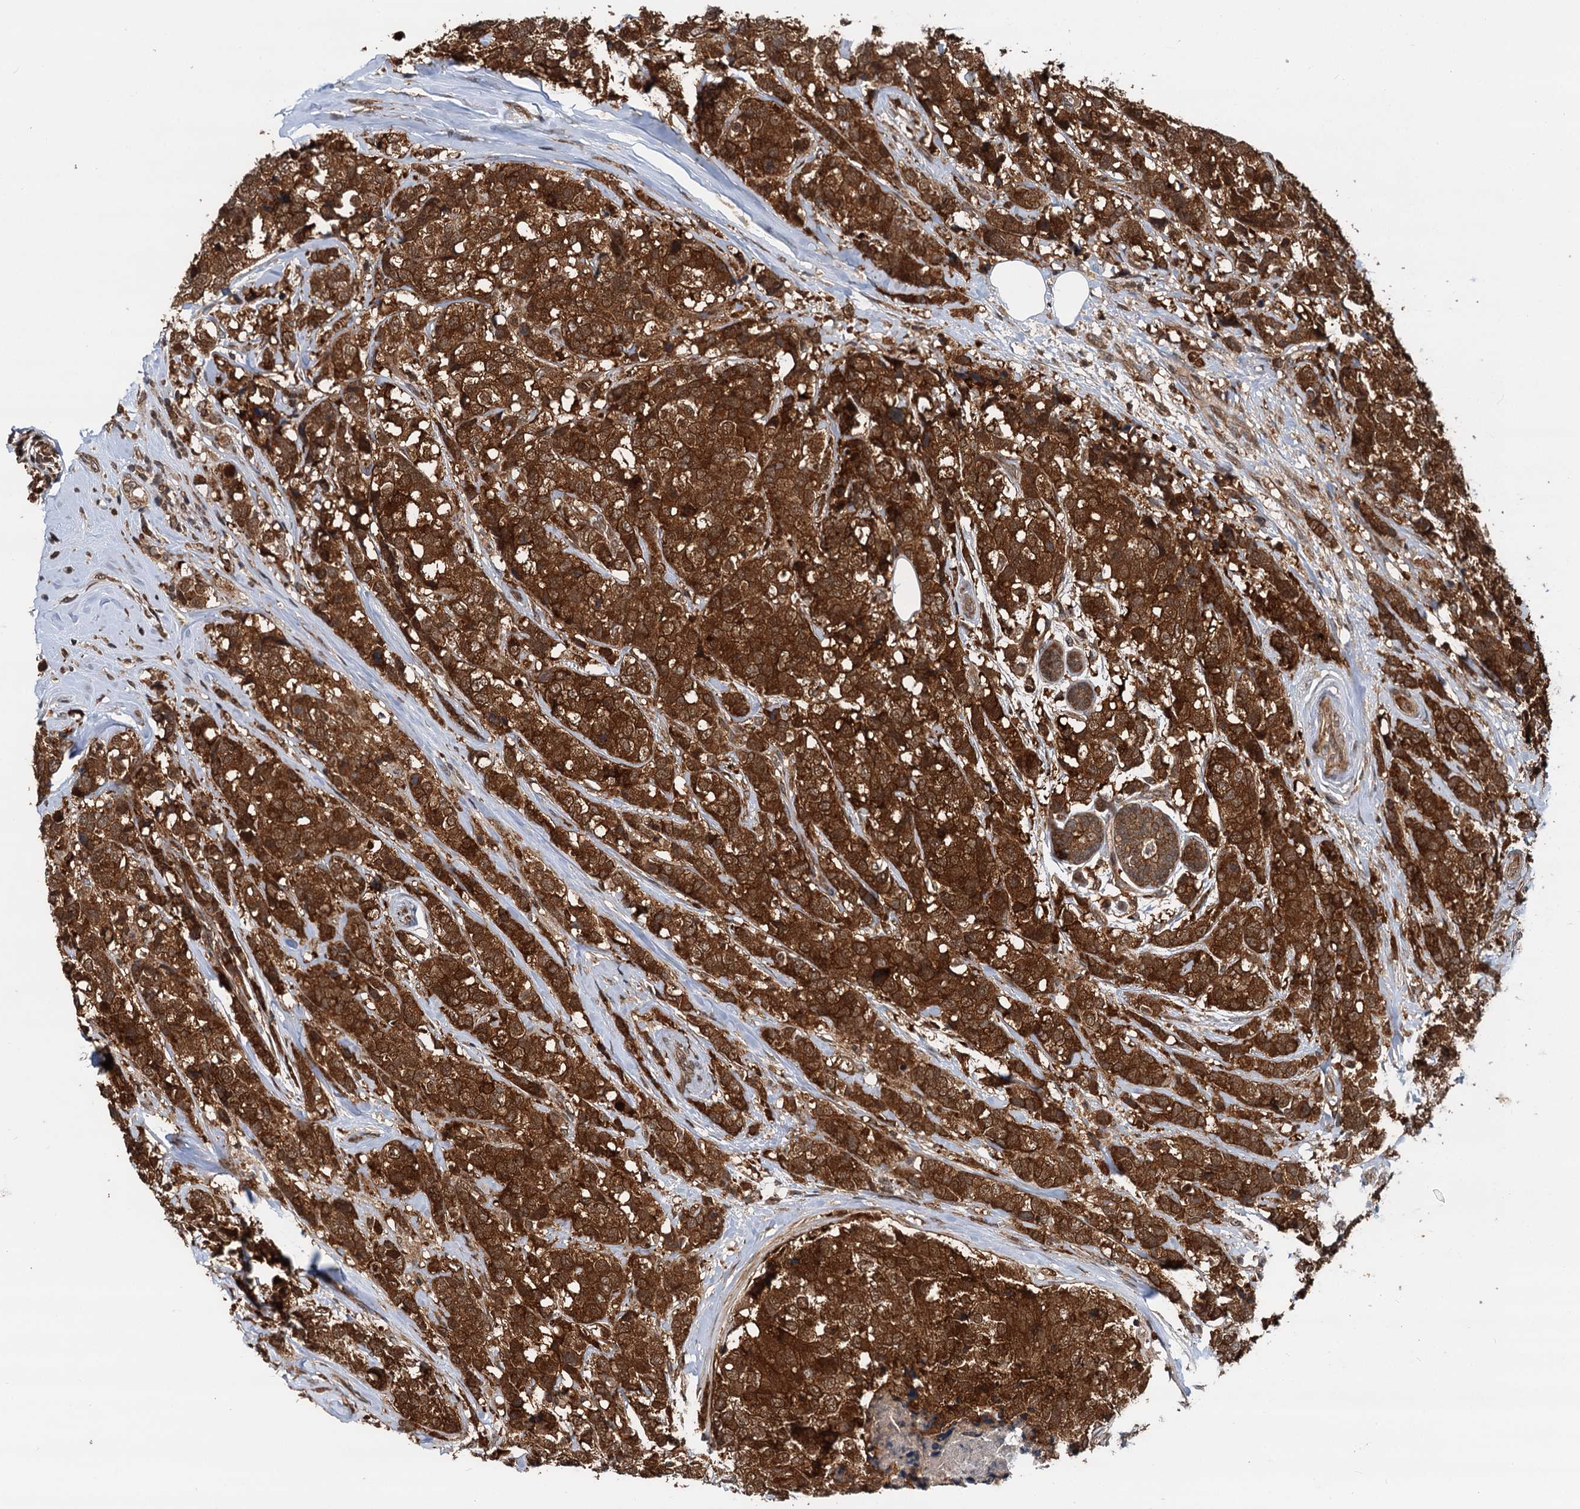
{"staining": {"intensity": "strong", "quantity": ">75%", "location": "cytoplasmic/membranous"}, "tissue": "breast cancer", "cell_type": "Tumor cells", "image_type": "cancer", "snomed": [{"axis": "morphology", "description": "Lobular carcinoma"}, {"axis": "topography", "description": "Breast"}], "caption": "Protein staining of lobular carcinoma (breast) tissue exhibits strong cytoplasmic/membranous expression in approximately >75% of tumor cells. (Stains: DAB in brown, nuclei in blue, Microscopy: brightfield microscopy at high magnification).", "gene": "STUB1", "patient": {"sex": "female", "age": 59}}